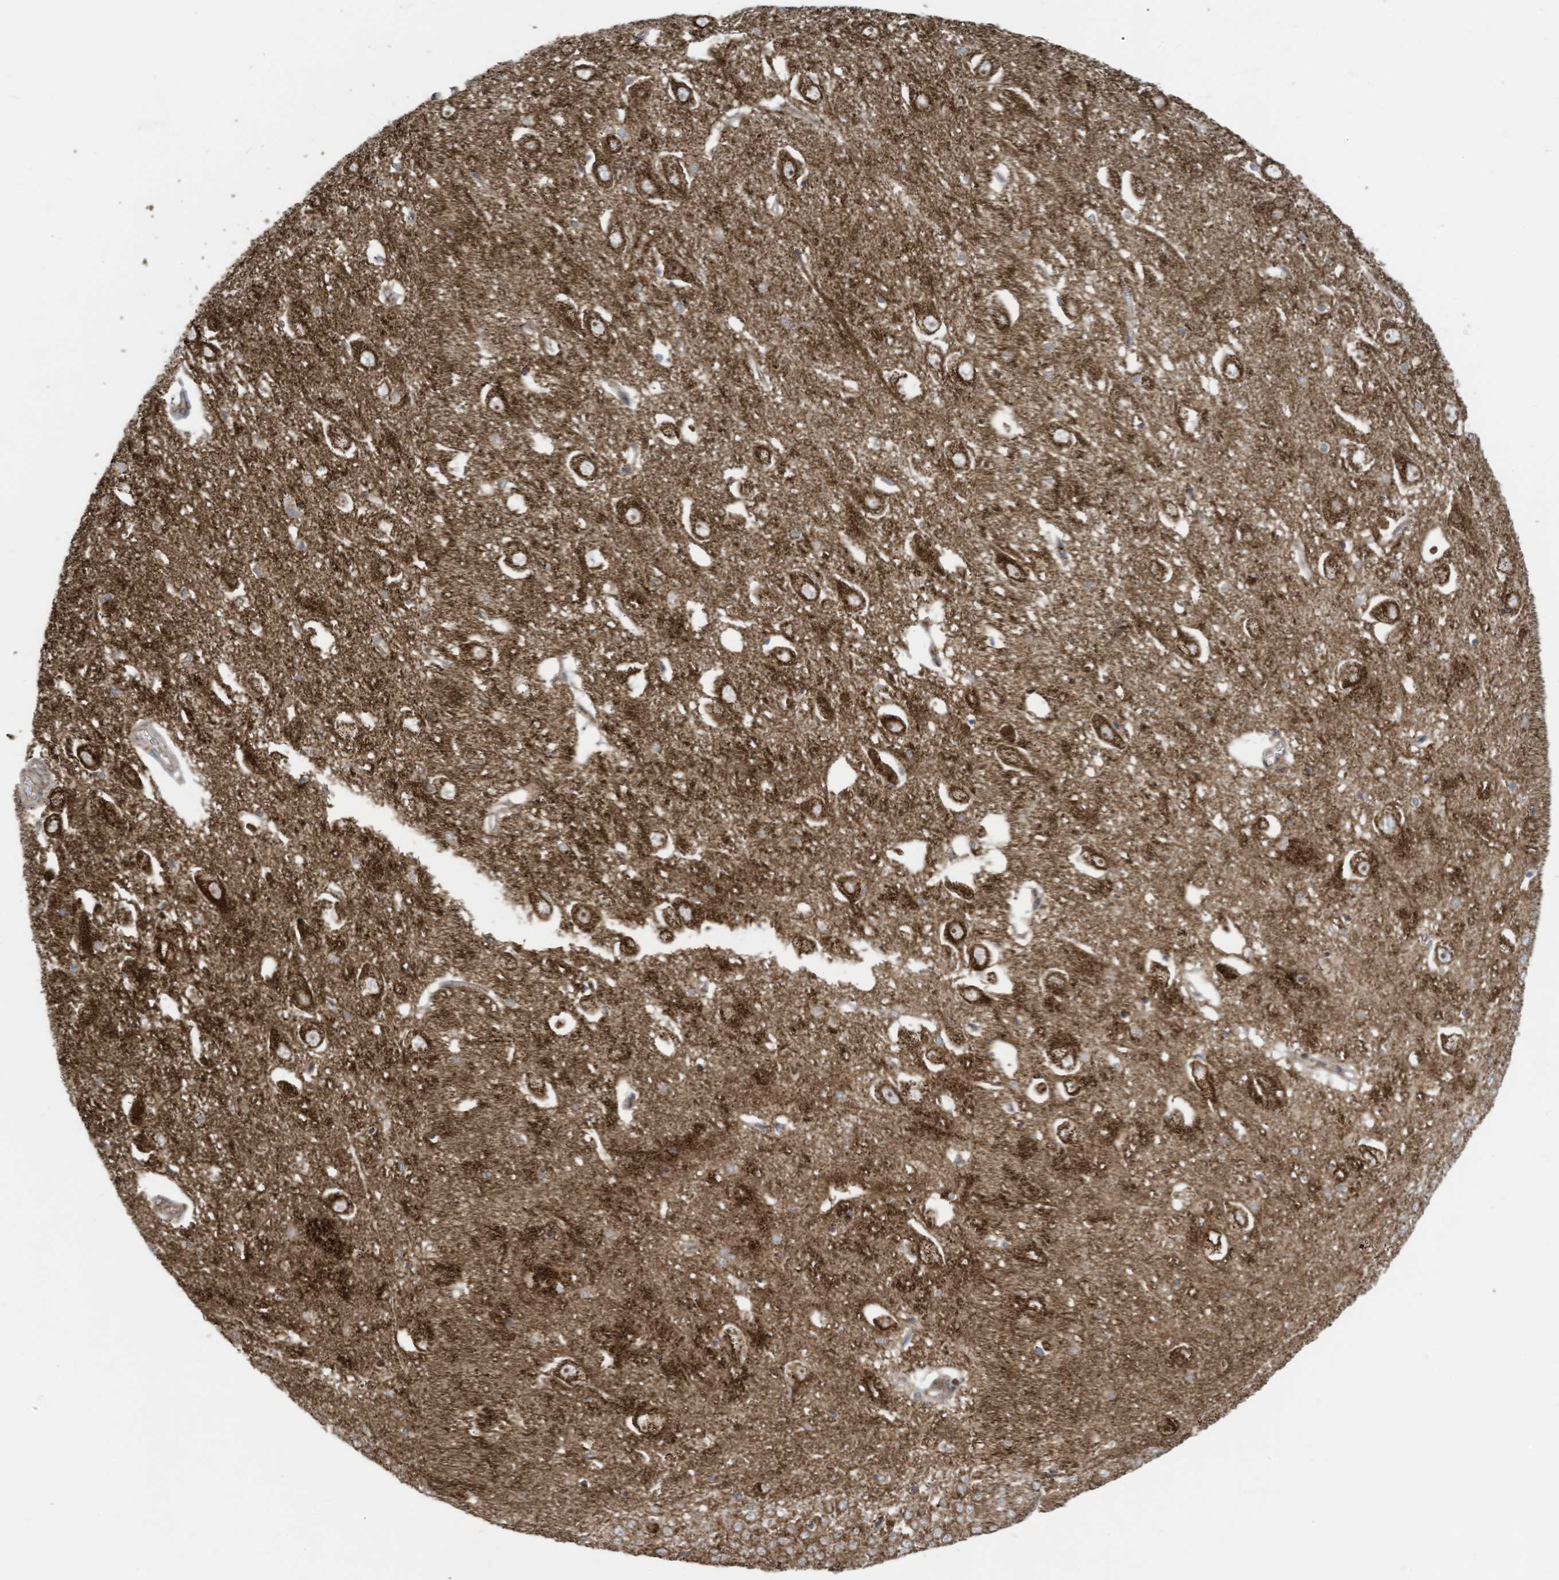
{"staining": {"intensity": "moderate", "quantity": "25%-75%", "location": "cytoplasmic/membranous"}, "tissue": "hippocampus", "cell_type": "Glial cells", "image_type": "normal", "snomed": [{"axis": "morphology", "description": "Normal tissue, NOS"}, {"axis": "topography", "description": "Hippocampus"}], "caption": "Immunohistochemistry (IHC) histopathology image of benign hippocampus: hippocampus stained using IHC exhibits medium levels of moderate protein expression localized specifically in the cytoplasmic/membranous of glial cells, appearing as a cytoplasmic/membranous brown color.", "gene": "COX10", "patient": {"sex": "female", "age": 64}}